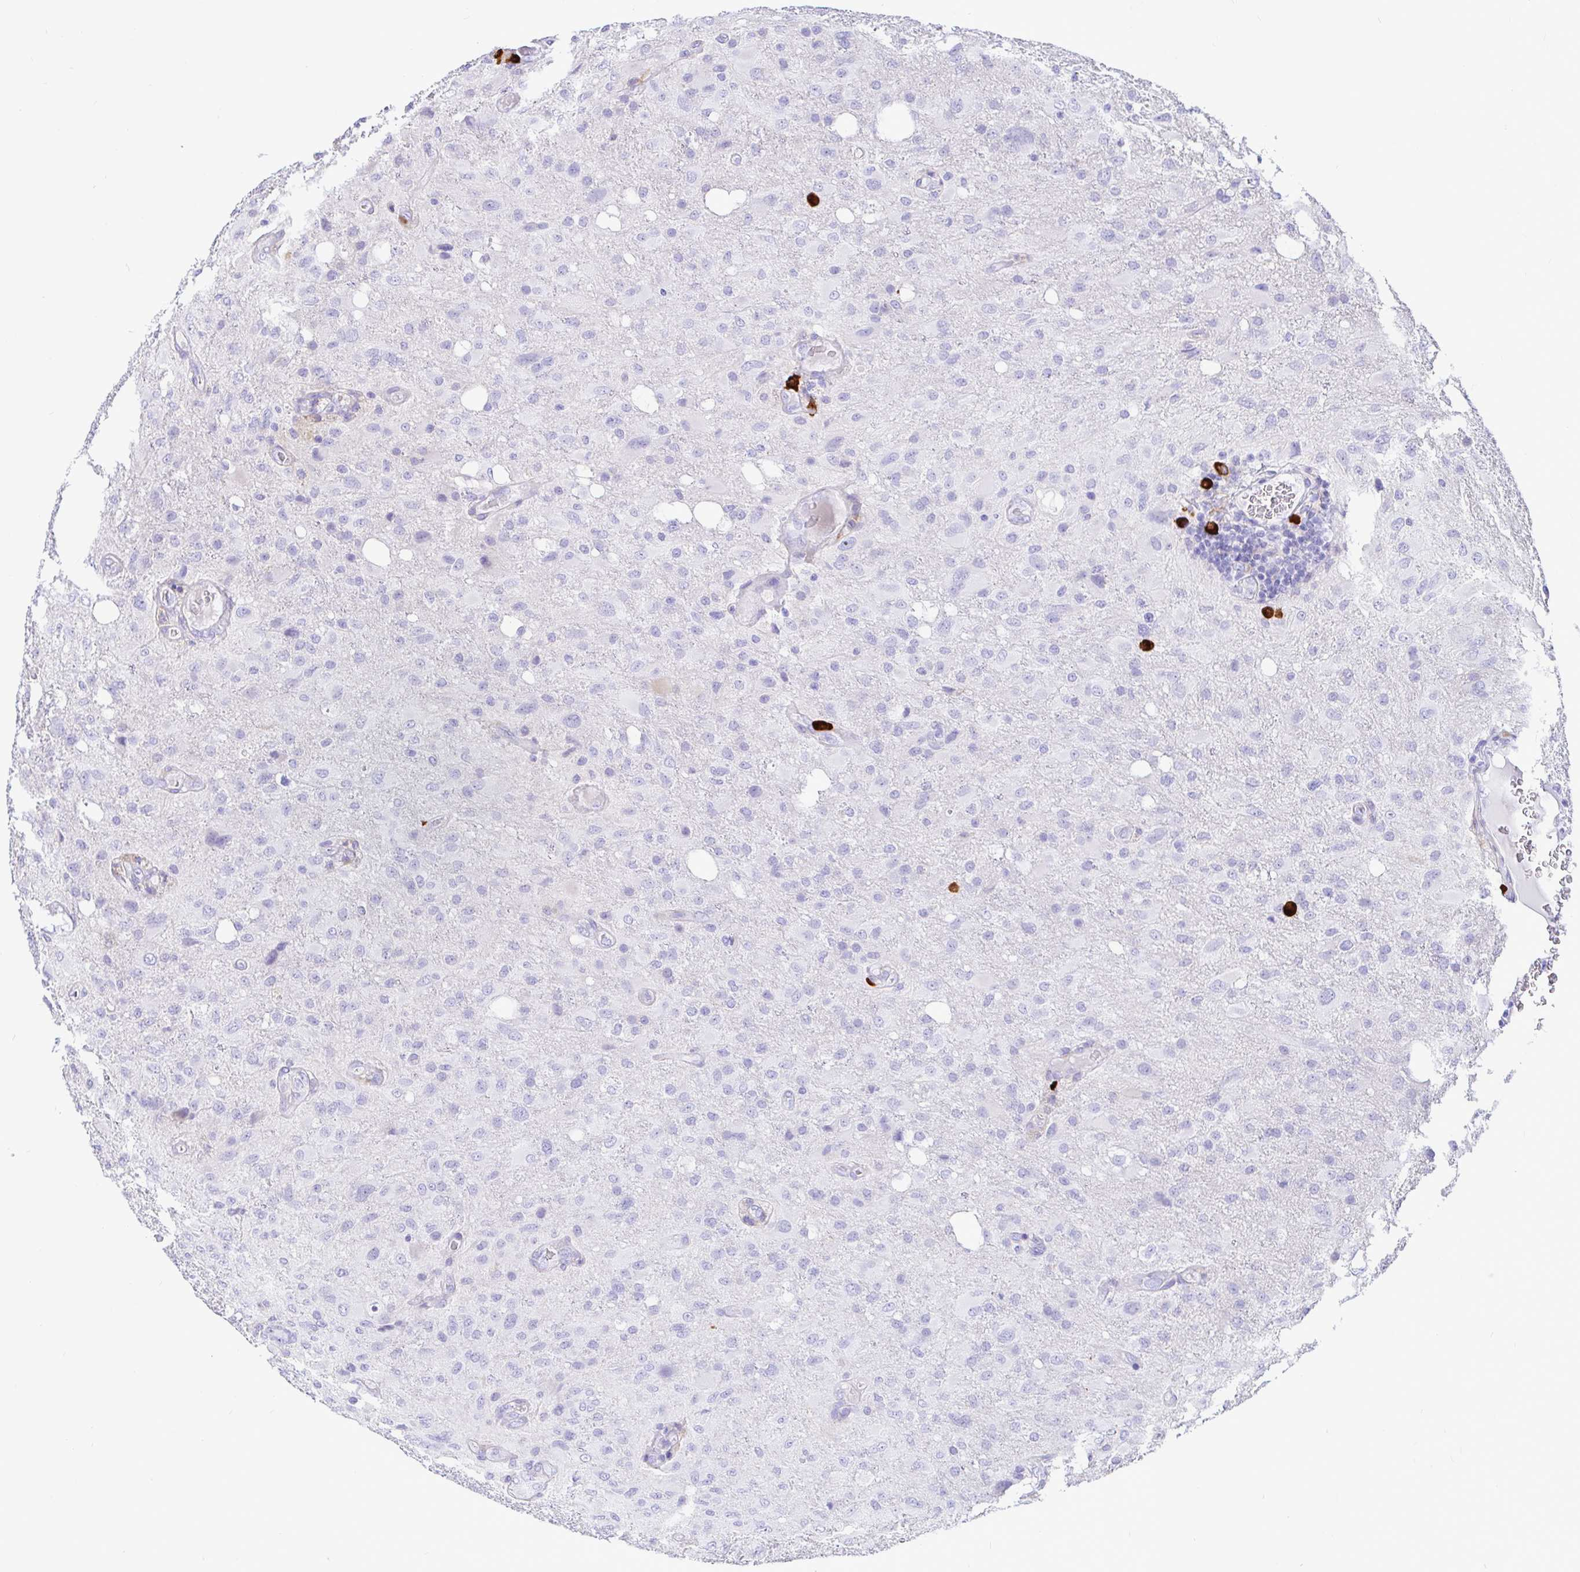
{"staining": {"intensity": "negative", "quantity": "none", "location": "none"}, "tissue": "glioma", "cell_type": "Tumor cells", "image_type": "cancer", "snomed": [{"axis": "morphology", "description": "Glioma, malignant, High grade"}, {"axis": "topography", "description": "Brain"}], "caption": "Tumor cells are negative for brown protein staining in malignant high-grade glioma. Brightfield microscopy of immunohistochemistry (IHC) stained with DAB (3,3'-diaminobenzidine) (brown) and hematoxylin (blue), captured at high magnification.", "gene": "CCDC62", "patient": {"sex": "male", "age": 53}}